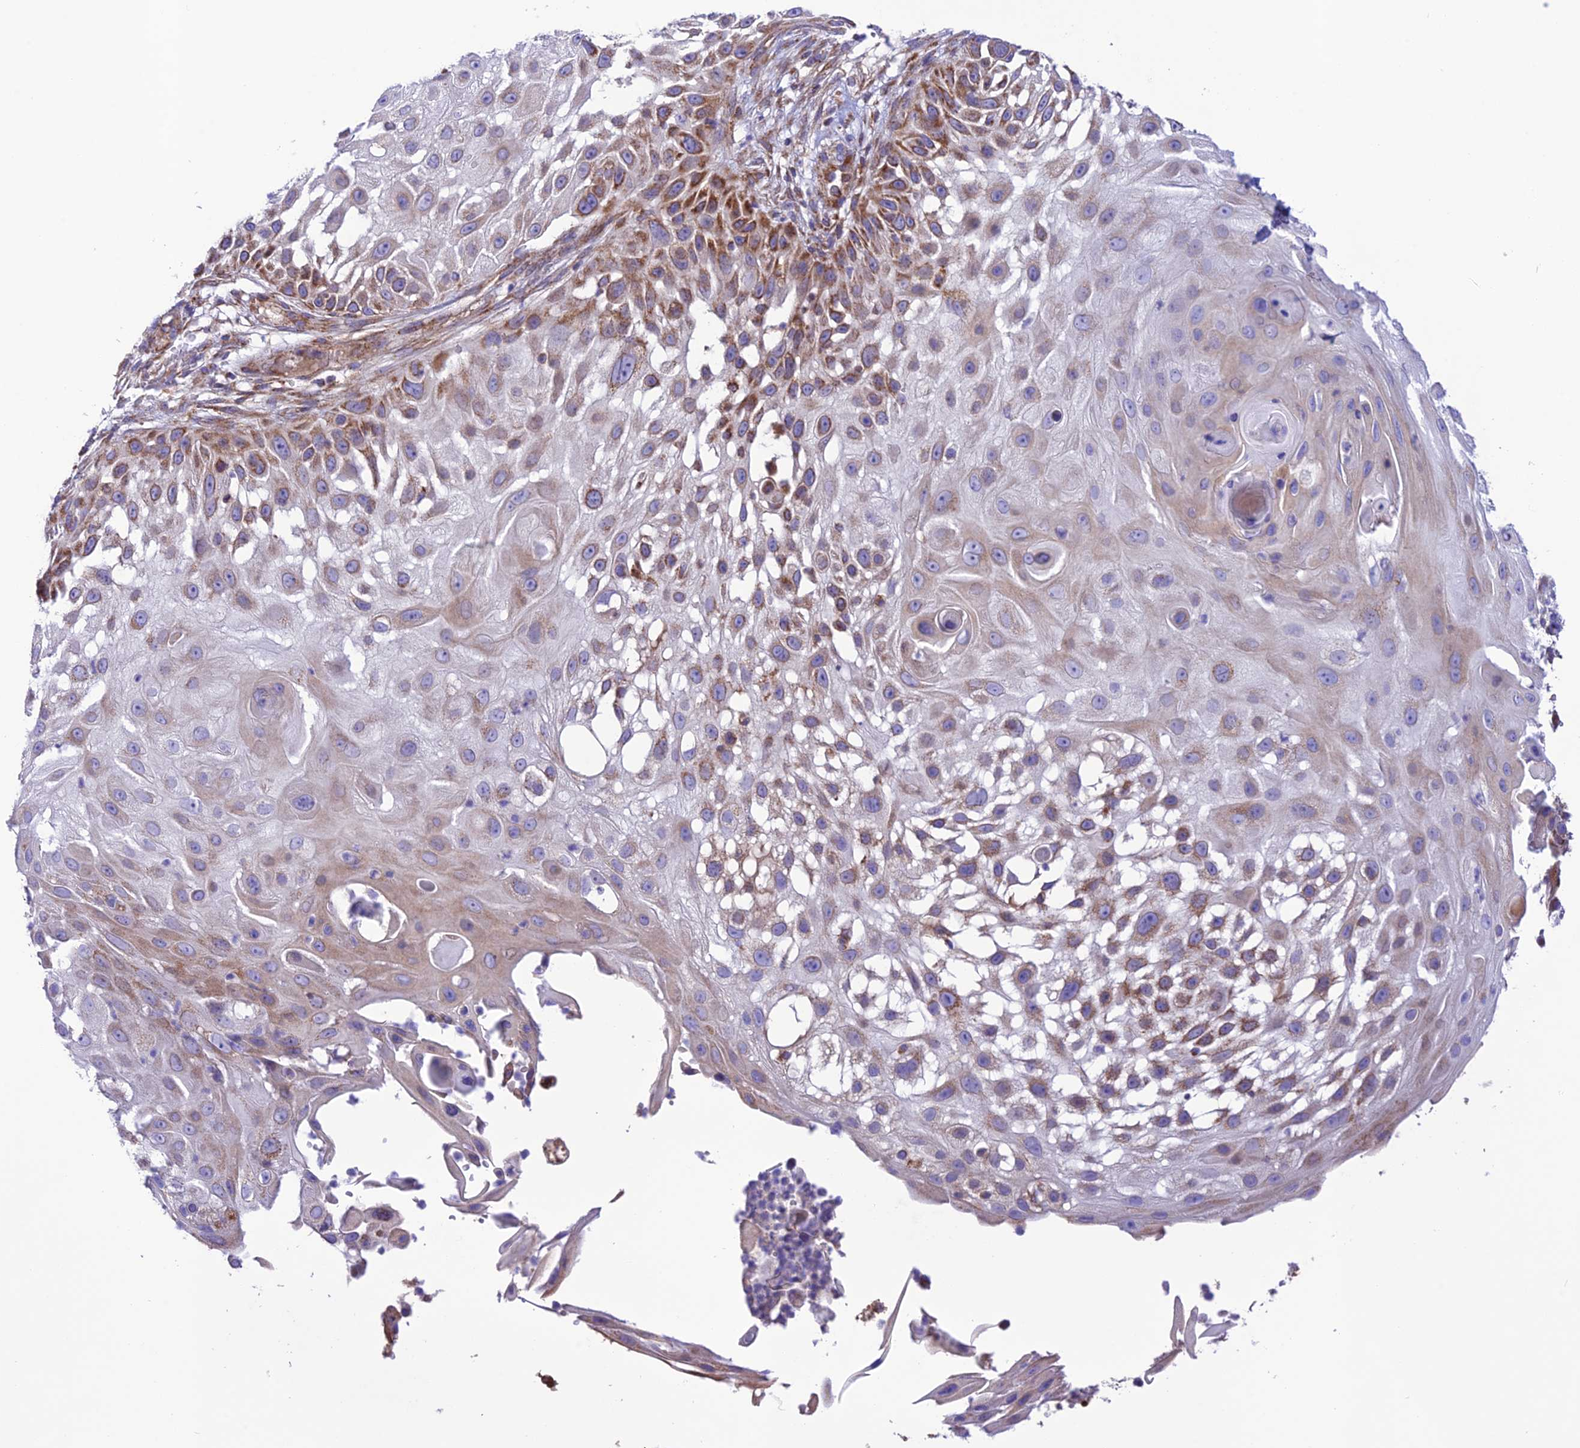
{"staining": {"intensity": "moderate", "quantity": "25%-75%", "location": "cytoplasmic/membranous"}, "tissue": "skin cancer", "cell_type": "Tumor cells", "image_type": "cancer", "snomed": [{"axis": "morphology", "description": "Squamous cell carcinoma, NOS"}, {"axis": "topography", "description": "Skin"}], "caption": "The histopathology image displays immunohistochemical staining of skin cancer. There is moderate cytoplasmic/membranous positivity is seen in approximately 25%-75% of tumor cells. (brown staining indicates protein expression, while blue staining denotes nuclei).", "gene": "UAP1L1", "patient": {"sex": "female", "age": 44}}